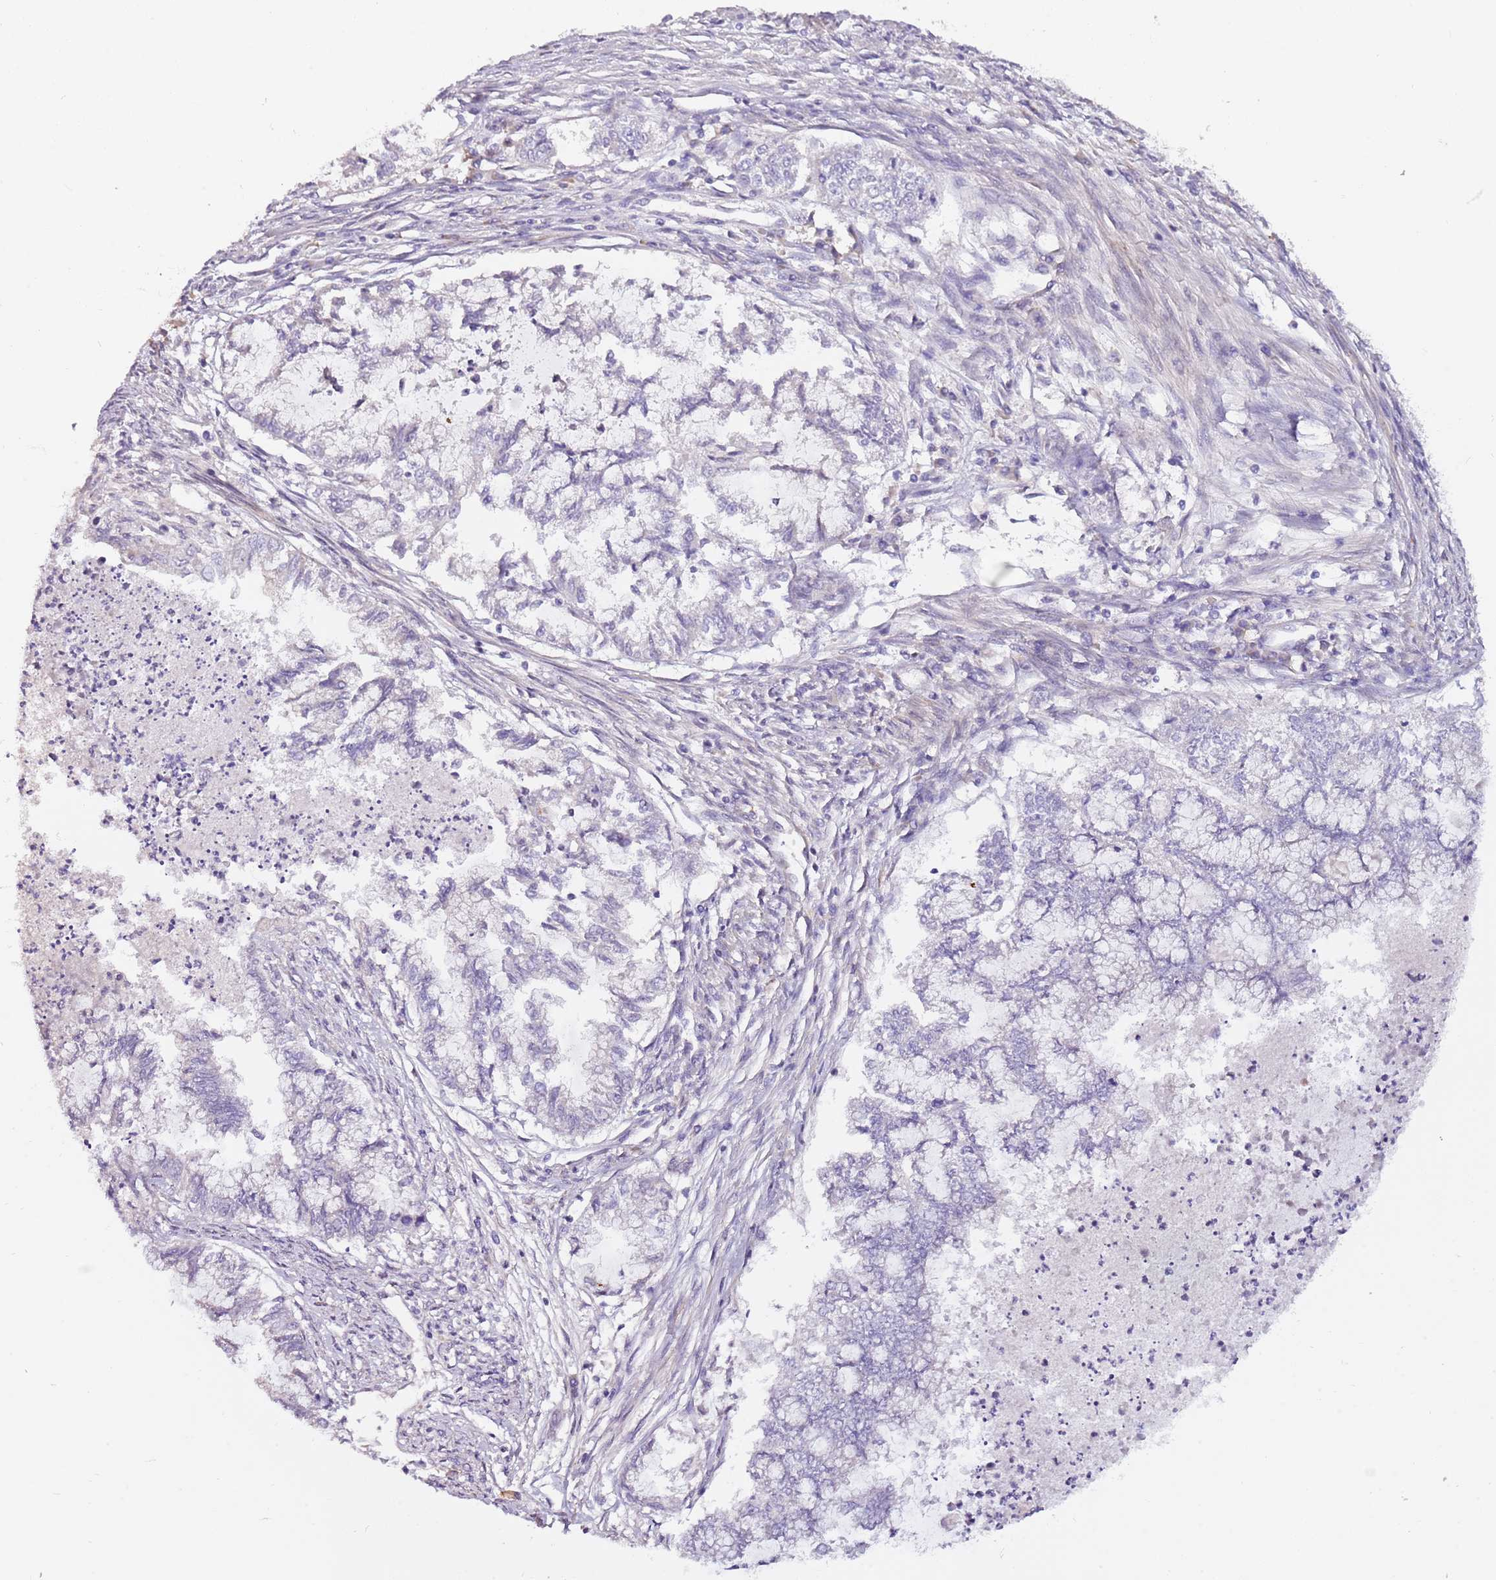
{"staining": {"intensity": "negative", "quantity": "none", "location": "none"}, "tissue": "endometrial cancer", "cell_type": "Tumor cells", "image_type": "cancer", "snomed": [{"axis": "morphology", "description": "Adenocarcinoma, NOS"}, {"axis": "topography", "description": "Endometrium"}], "caption": "There is no significant positivity in tumor cells of endometrial cancer (adenocarcinoma).", "gene": "NKX2-3", "patient": {"sex": "female", "age": 79}}